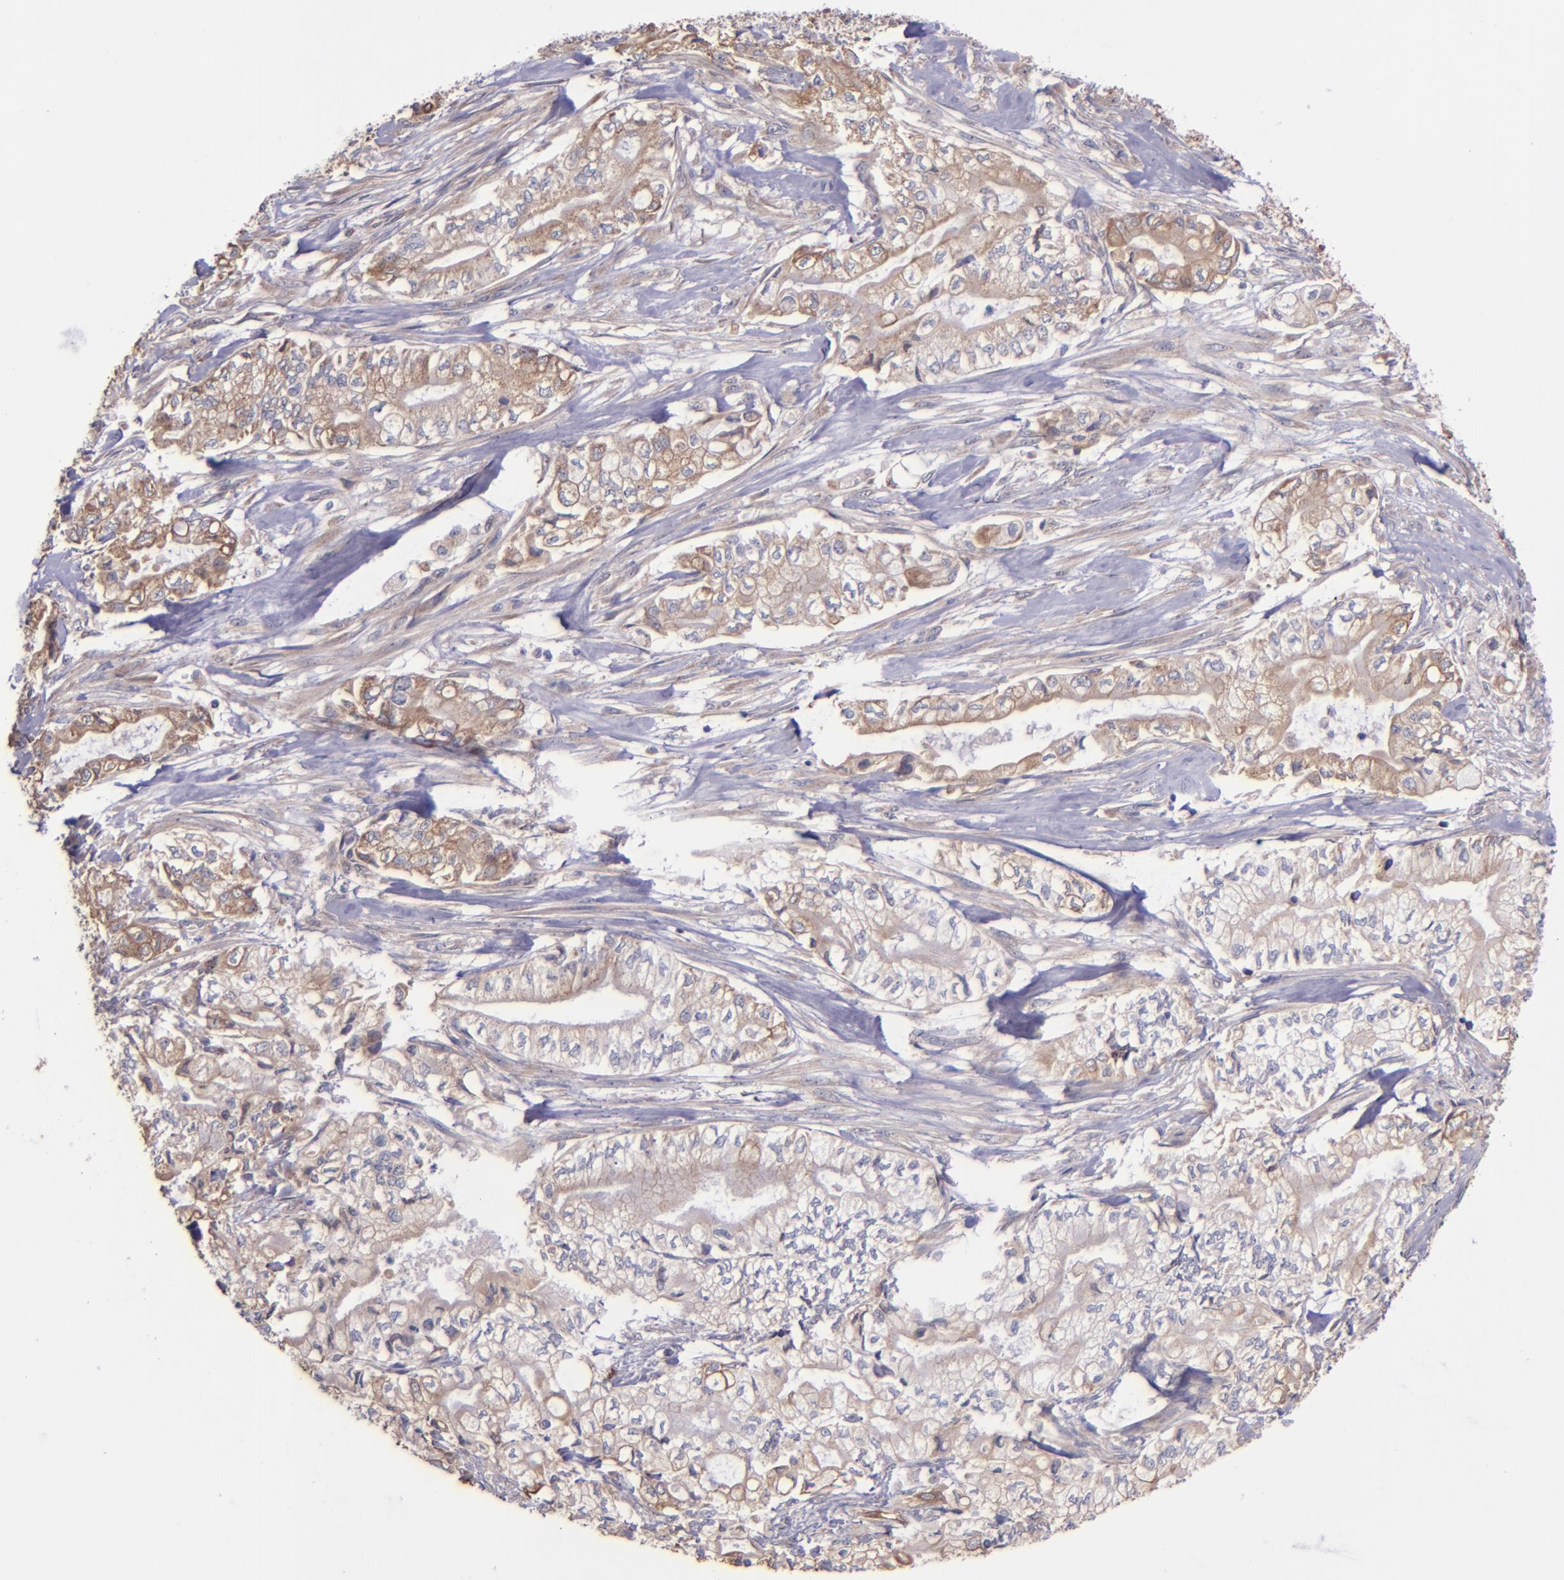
{"staining": {"intensity": "moderate", "quantity": "25%-75%", "location": "cytoplasmic/membranous"}, "tissue": "pancreatic cancer", "cell_type": "Tumor cells", "image_type": "cancer", "snomed": [{"axis": "morphology", "description": "Adenocarcinoma, NOS"}, {"axis": "topography", "description": "Pancreas"}], "caption": "The immunohistochemical stain shows moderate cytoplasmic/membranous positivity in tumor cells of pancreatic adenocarcinoma tissue.", "gene": "SHC1", "patient": {"sex": "male", "age": 79}}